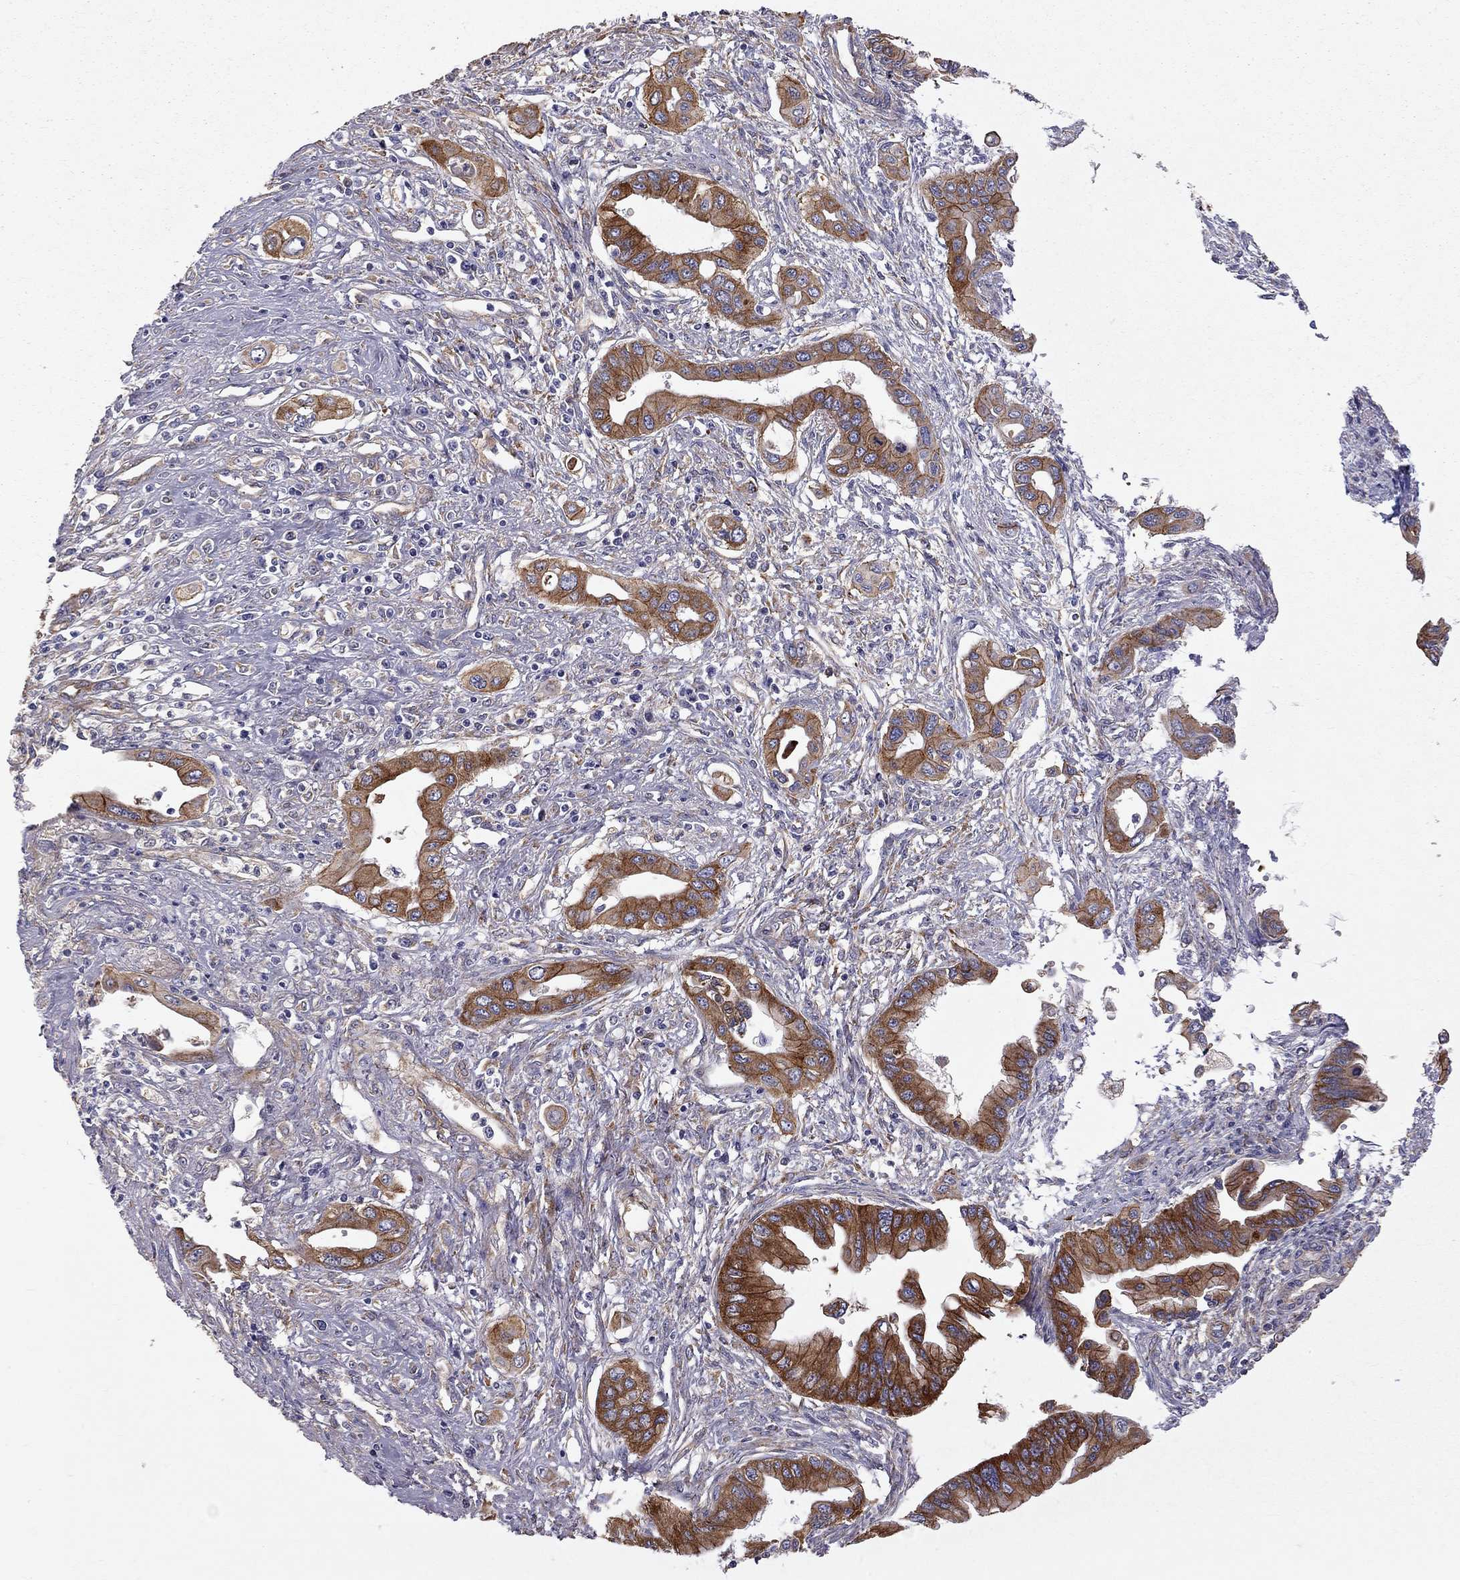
{"staining": {"intensity": "strong", "quantity": ">75%", "location": "cytoplasmic/membranous"}, "tissue": "pancreatic cancer", "cell_type": "Tumor cells", "image_type": "cancer", "snomed": [{"axis": "morphology", "description": "Adenocarcinoma, NOS"}, {"axis": "topography", "description": "Pancreas"}], "caption": "An image showing strong cytoplasmic/membranous staining in about >75% of tumor cells in pancreatic cancer, as visualized by brown immunohistochemical staining.", "gene": "EIF4E3", "patient": {"sex": "female", "age": 62}}